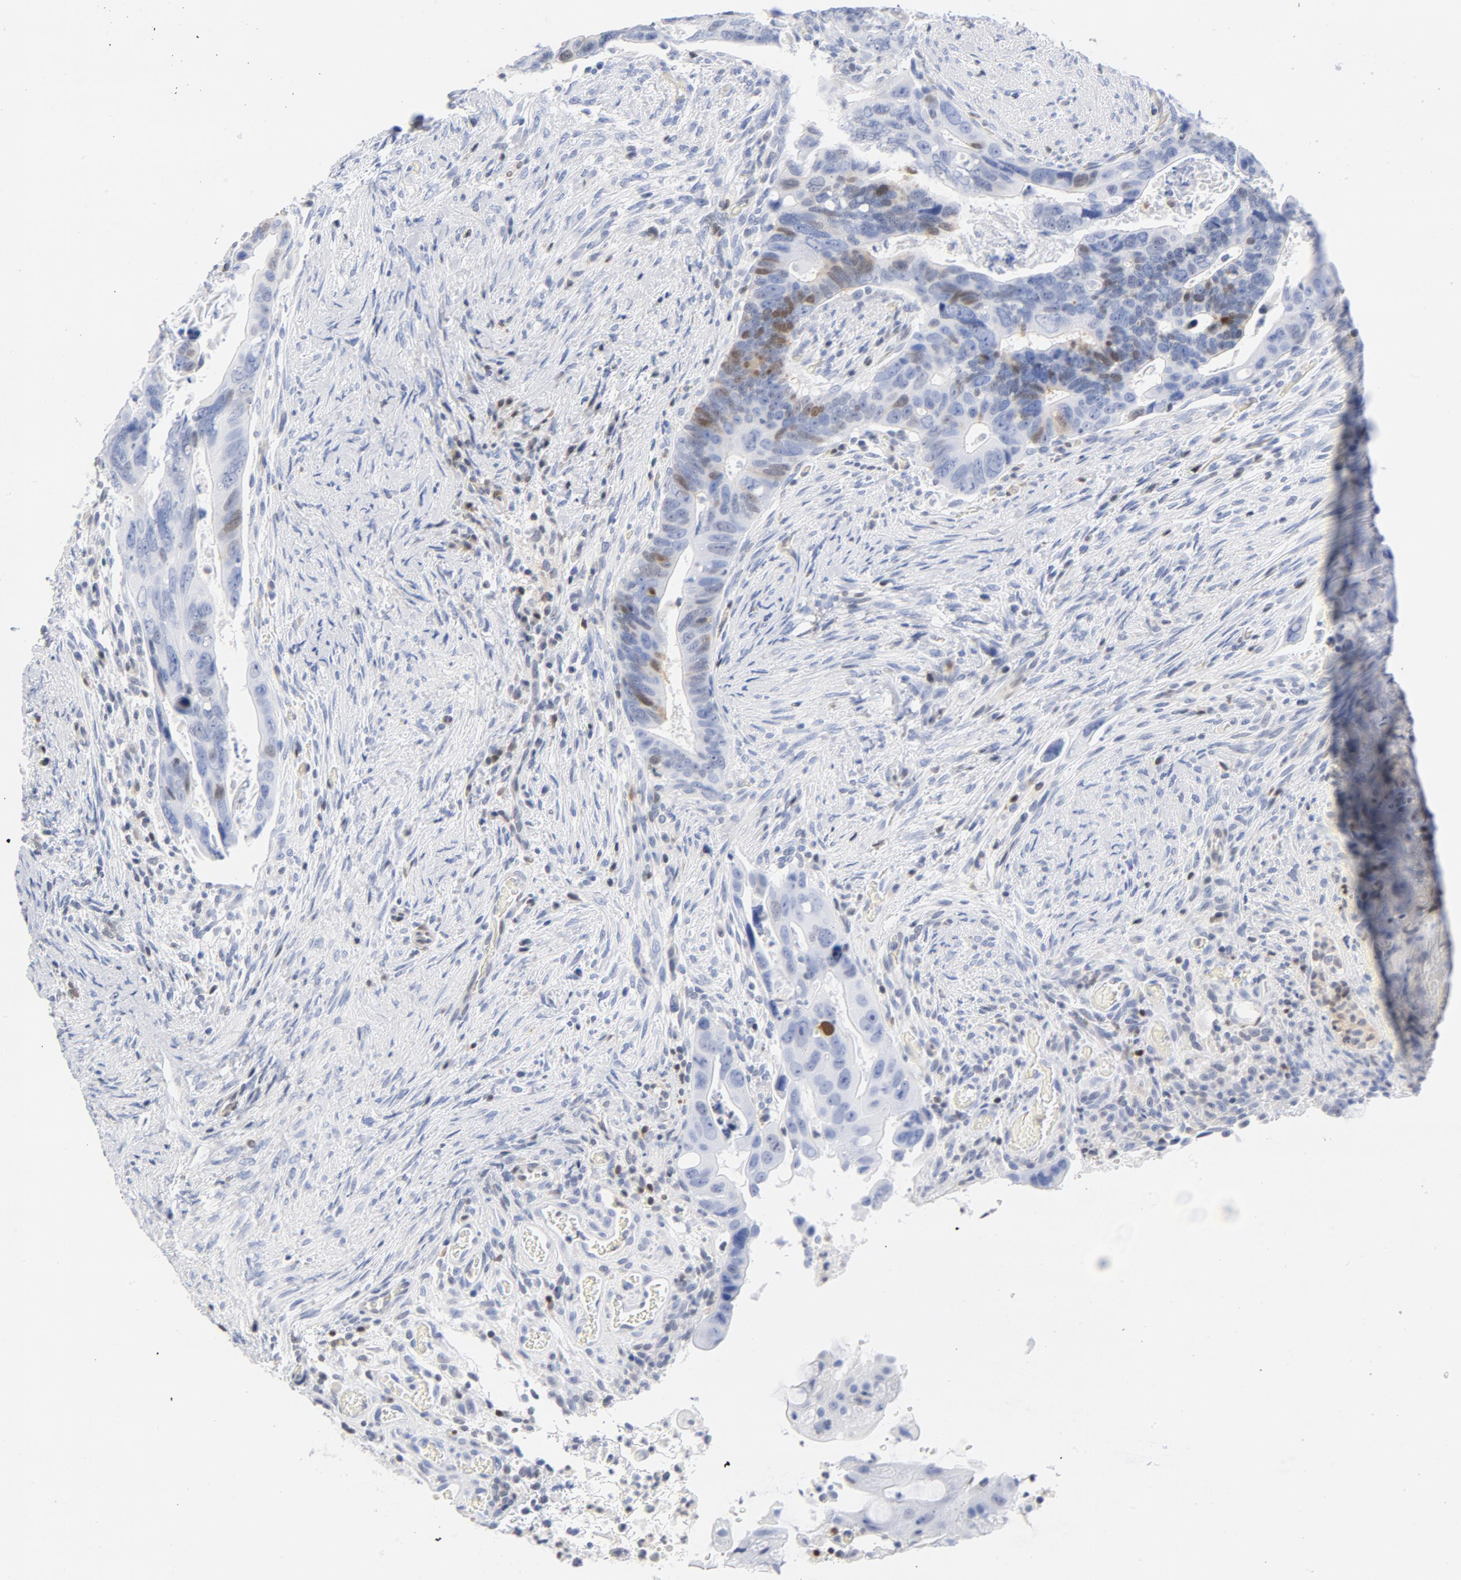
{"staining": {"intensity": "moderate", "quantity": "<25%", "location": "nuclear"}, "tissue": "colorectal cancer", "cell_type": "Tumor cells", "image_type": "cancer", "snomed": [{"axis": "morphology", "description": "Adenocarcinoma, NOS"}, {"axis": "topography", "description": "Rectum"}], "caption": "Colorectal cancer (adenocarcinoma) tissue shows moderate nuclear positivity in approximately <25% of tumor cells, visualized by immunohistochemistry.", "gene": "CDKN1B", "patient": {"sex": "male", "age": 53}}